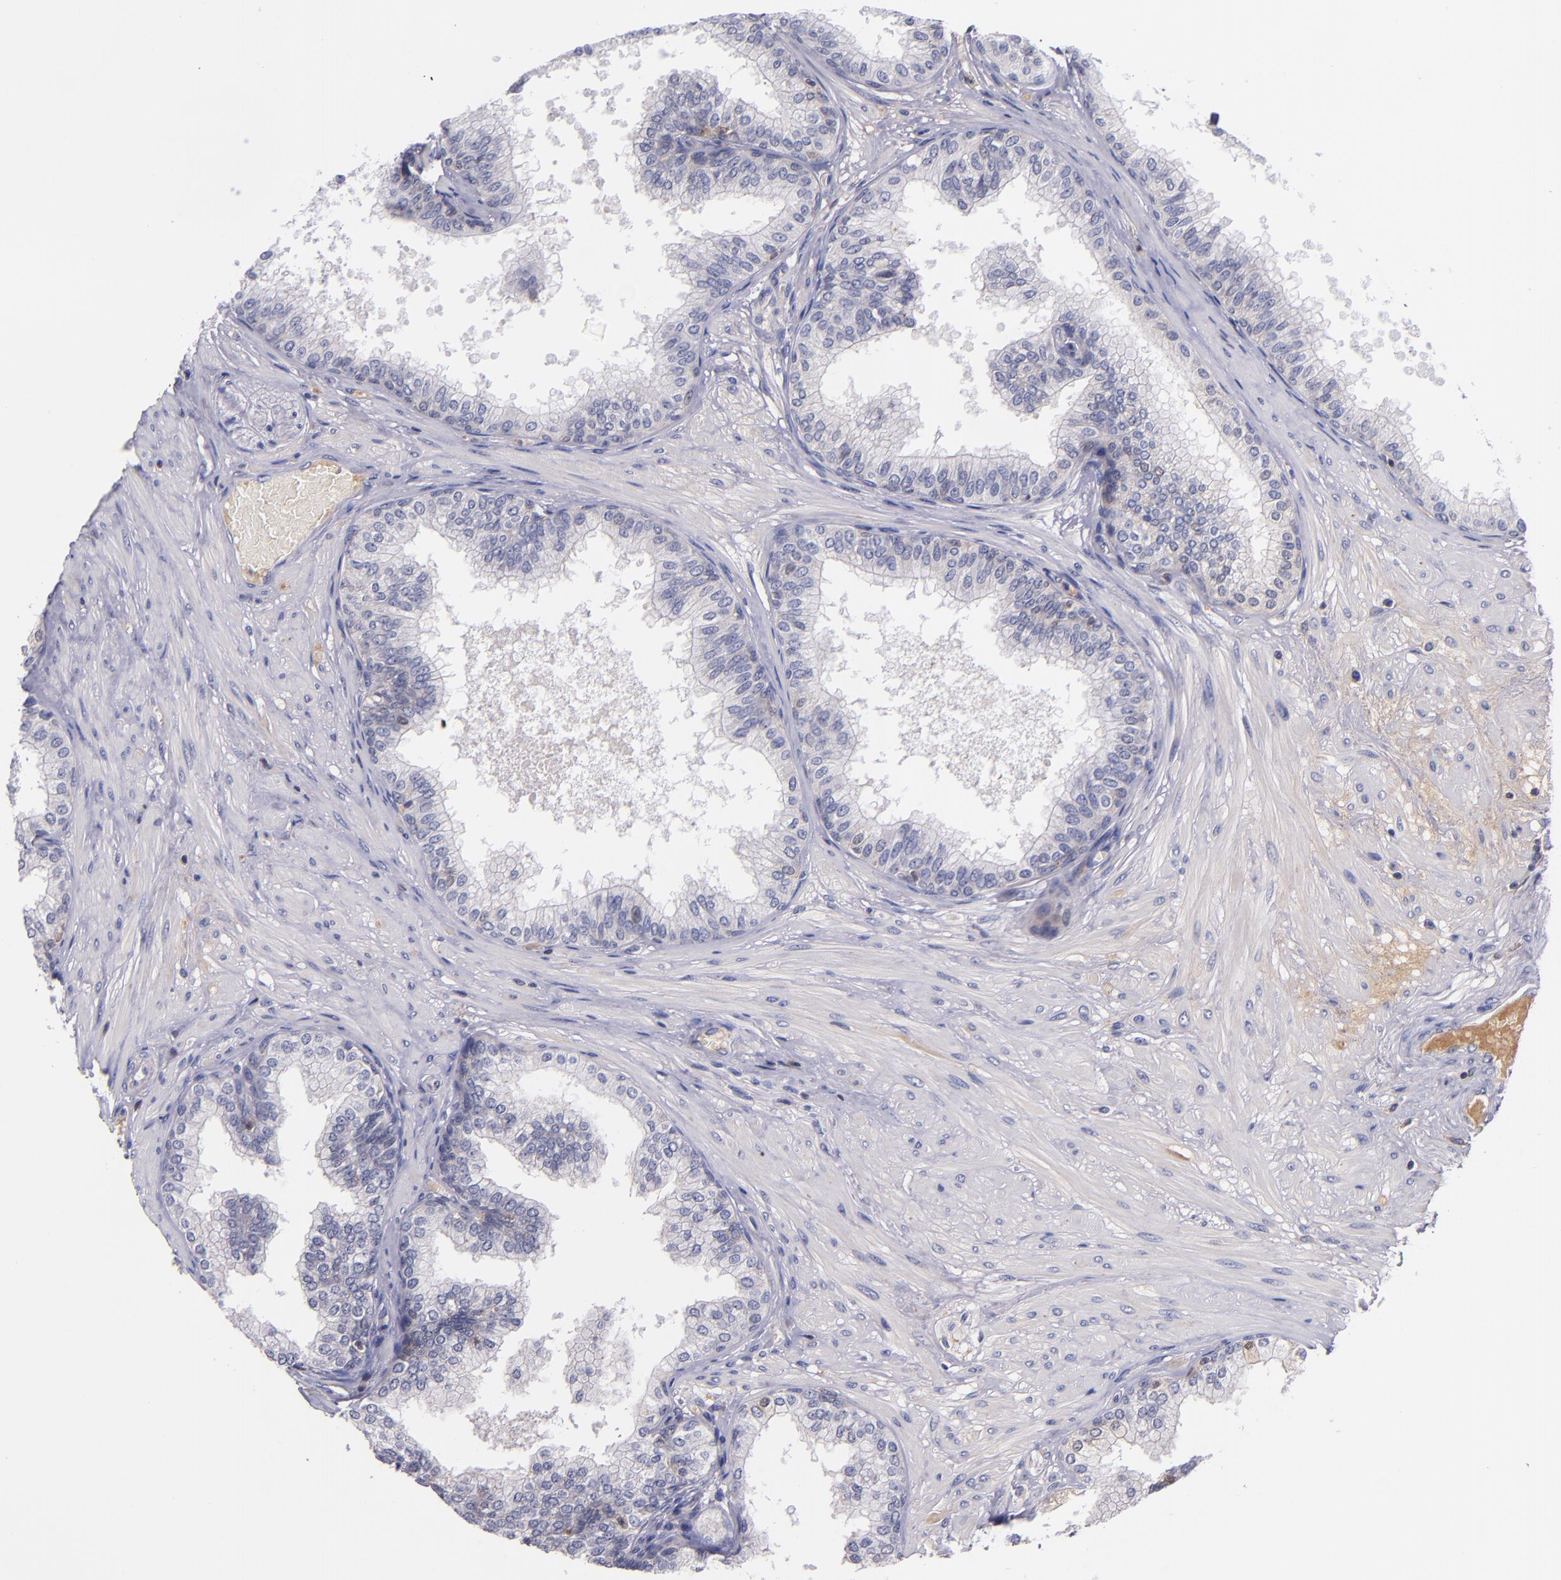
{"staining": {"intensity": "negative", "quantity": "none", "location": "none"}, "tissue": "prostate", "cell_type": "Glandular cells", "image_type": "normal", "snomed": [{"axis": "morphology", "description": "Normal tissue, NOS"}, {"axis": "topography", "description": "Prostate"}], "caption": "The immunohistochemistry (IHC) image has no significant expression in glandular cells of prostate. (Stains: DAB immunohistochemistry with hematoxylin counter stain, Microscopy: brightfield microscopy at high magnification).", "gene": "RBP4", "patient": {"sex": "male", "age": 60}}